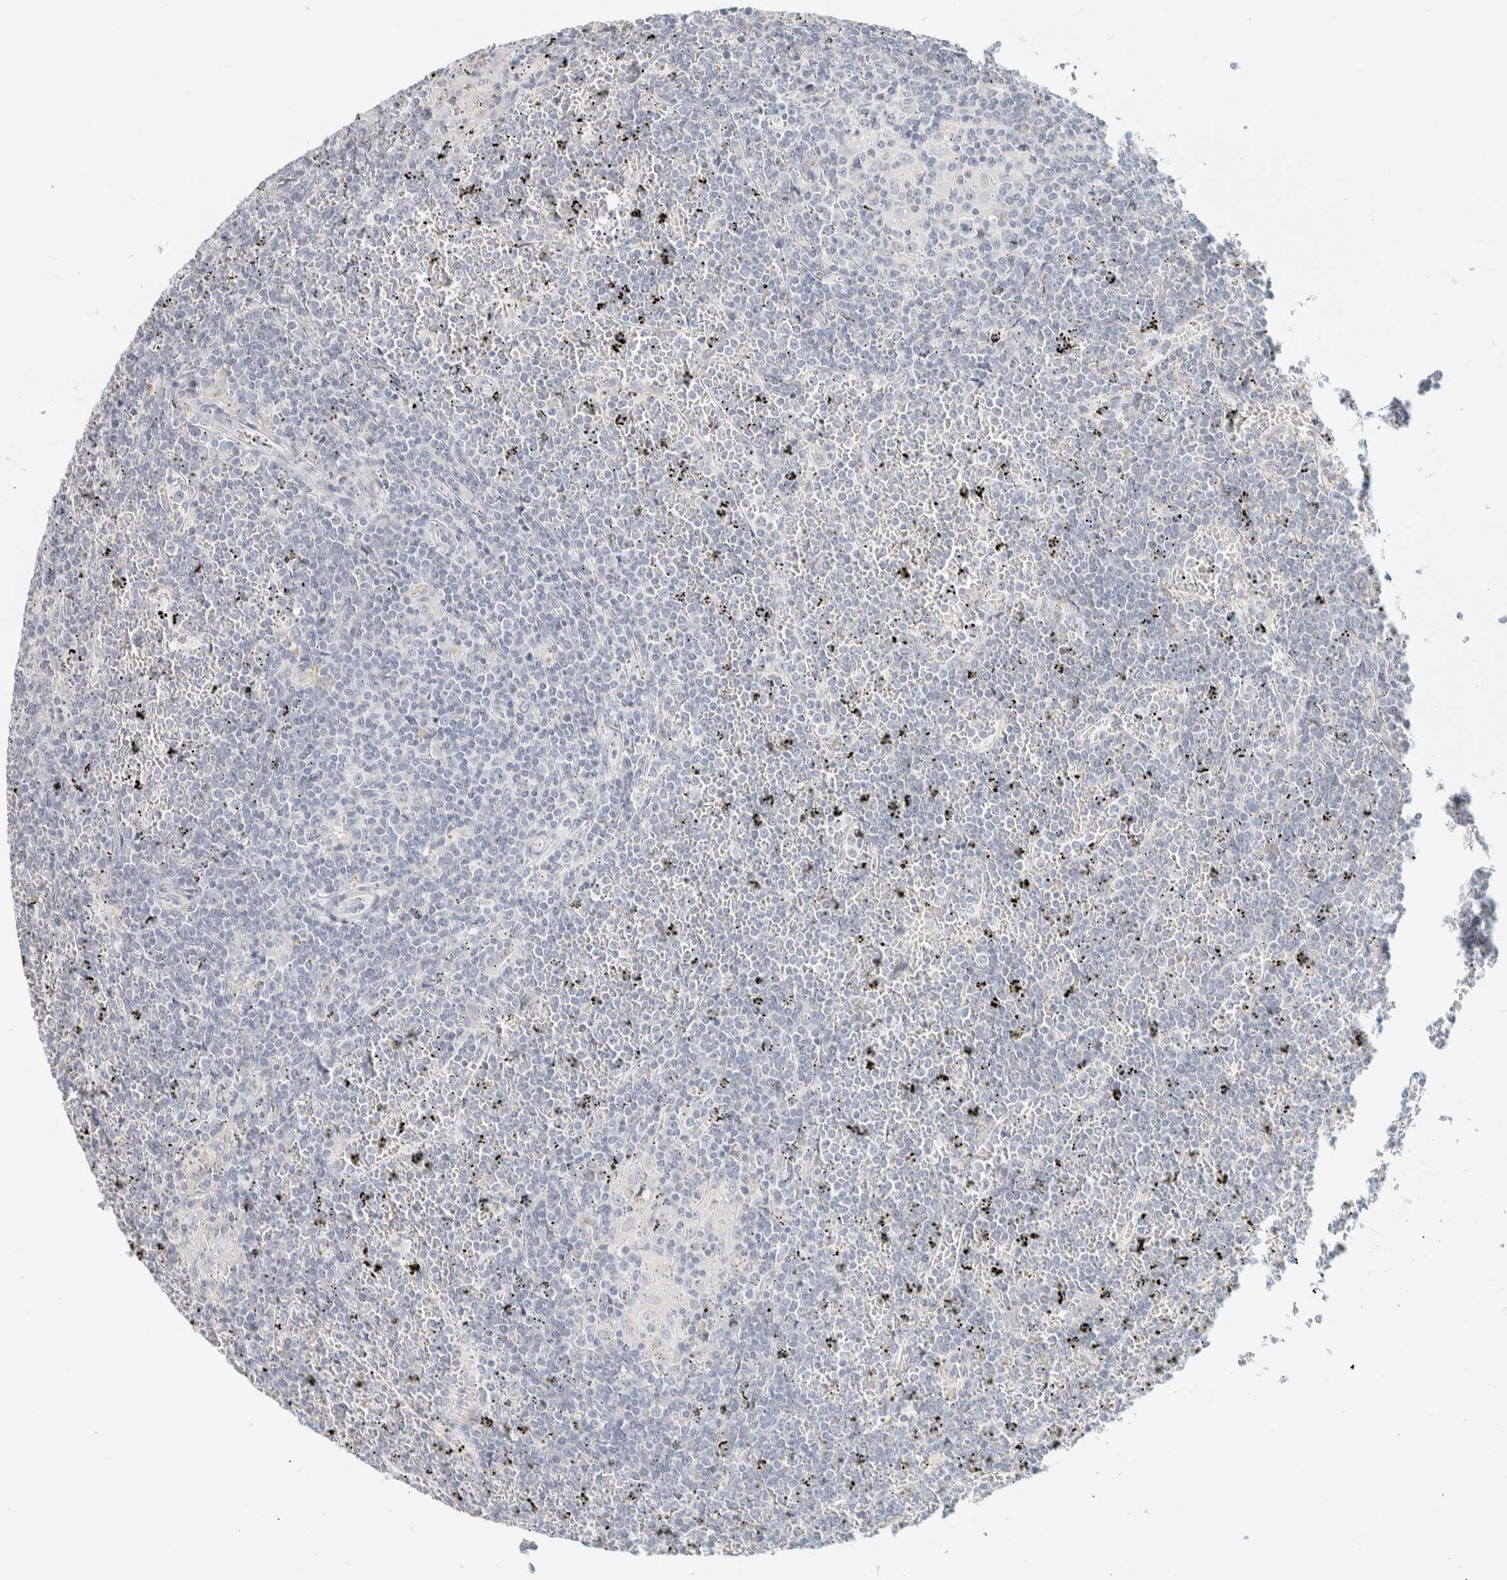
{"staining": {"intensity": "negative", "quantity": "none", "location": "none"}, "tissue": "lymphoma", "cell_type": "Tumor cells", "image_type": "cancer", "snomed": [{"axis": "morphology", "description": "Malignant lymphoma, non-Hodgkin's type, Low grade"}, {"axis": "topography", "description": "Spleen"}], "caption": "An immunohistochemistry image of lymphoma is shown. There is no staining in tumor cells of lymphoma.", "gene": "SPNS3", "patient": {"sex": "female", "age": 19}}